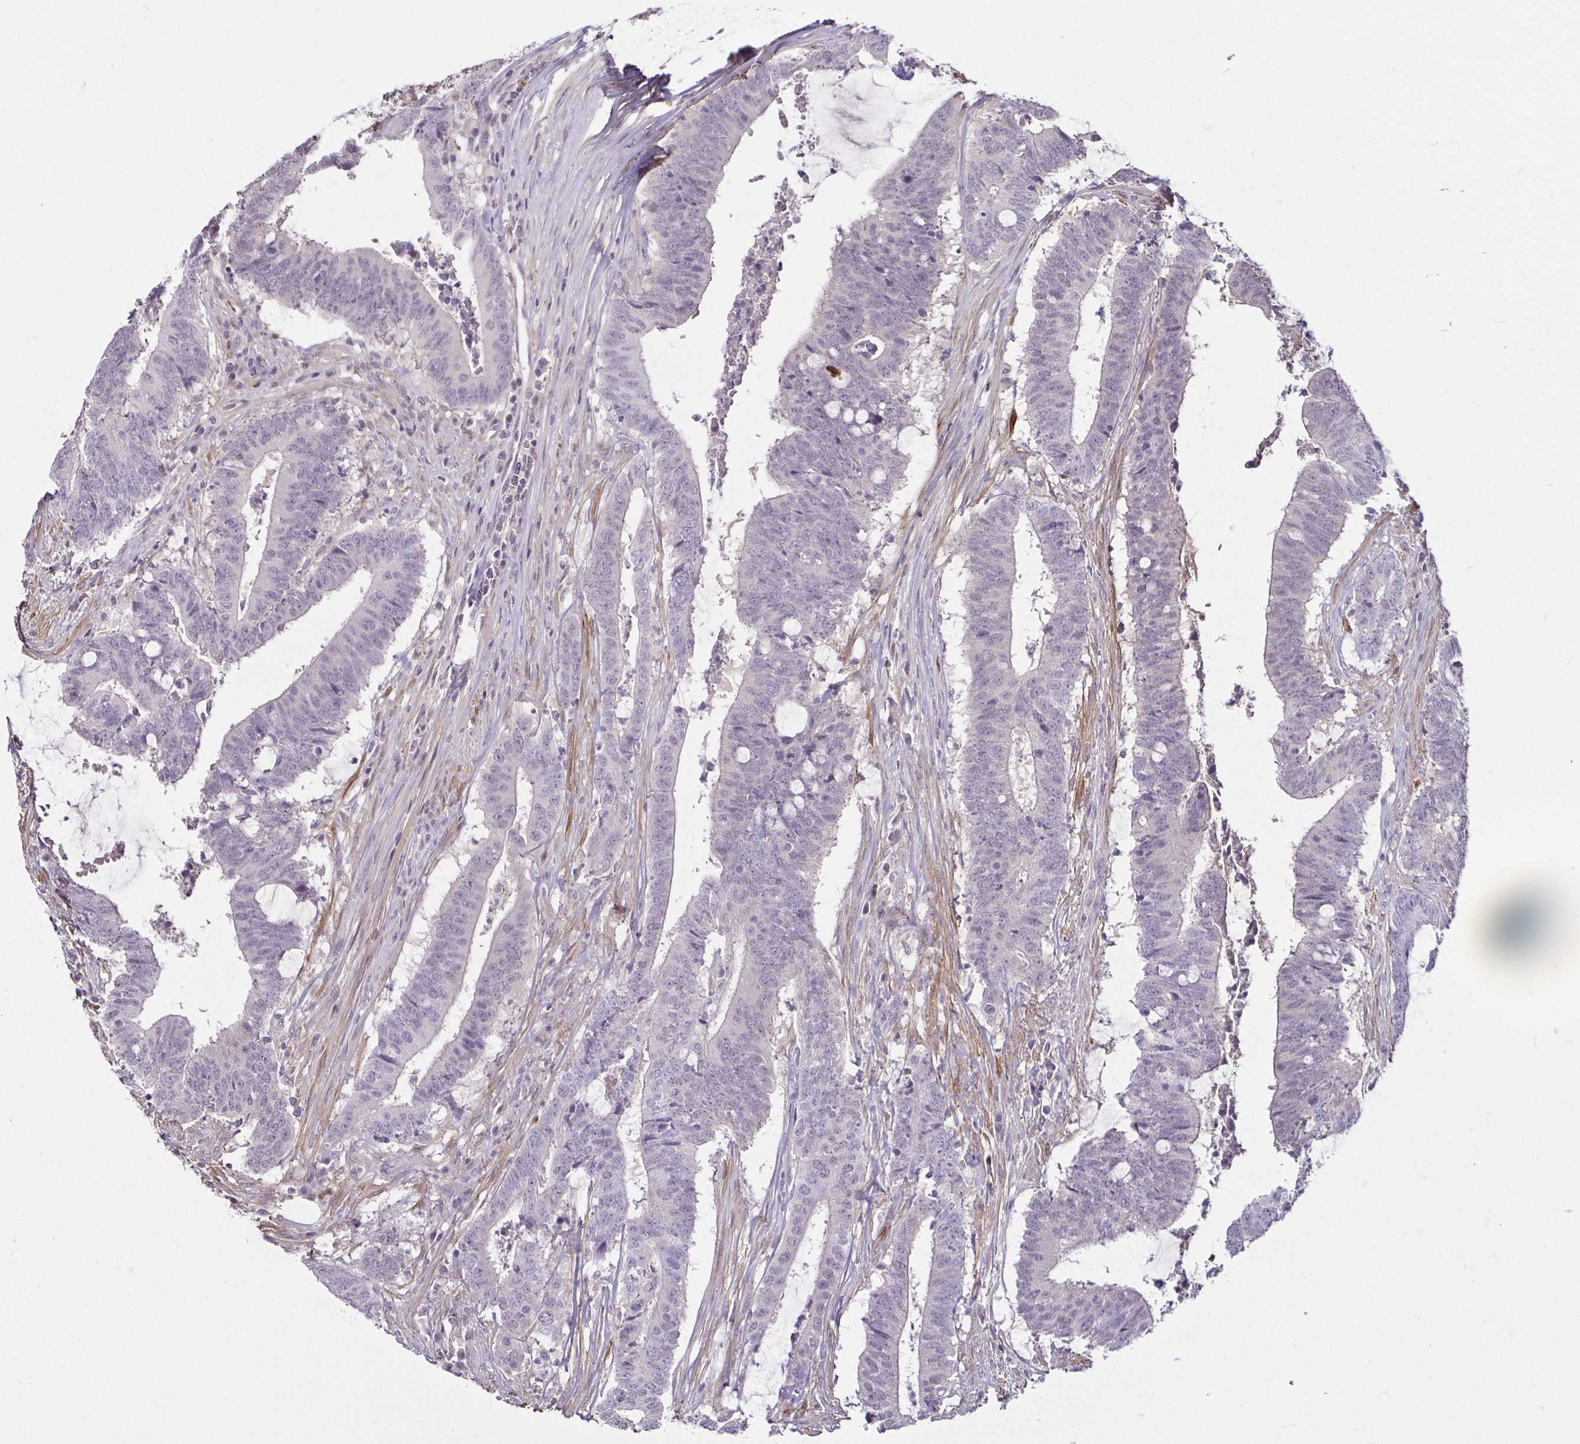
{"staining": {"intensity": "negative", "quantity": "none", "location": "none"}, "tissue": "colorectal cancer", "cell_type": "Tumor cells", "image_type": "cancer", "snomed": [{"axis": "morphology", "description": "Adenocarcinoma, NOS"}, {"axis": "topography", "description": "Colon"}], "caption": "Tumor cells are negative for protein expression in human colorectal cancer (adenocarcinoma).", "gene": "HOPX", "patient": {"sex": "female", "age": 43}}